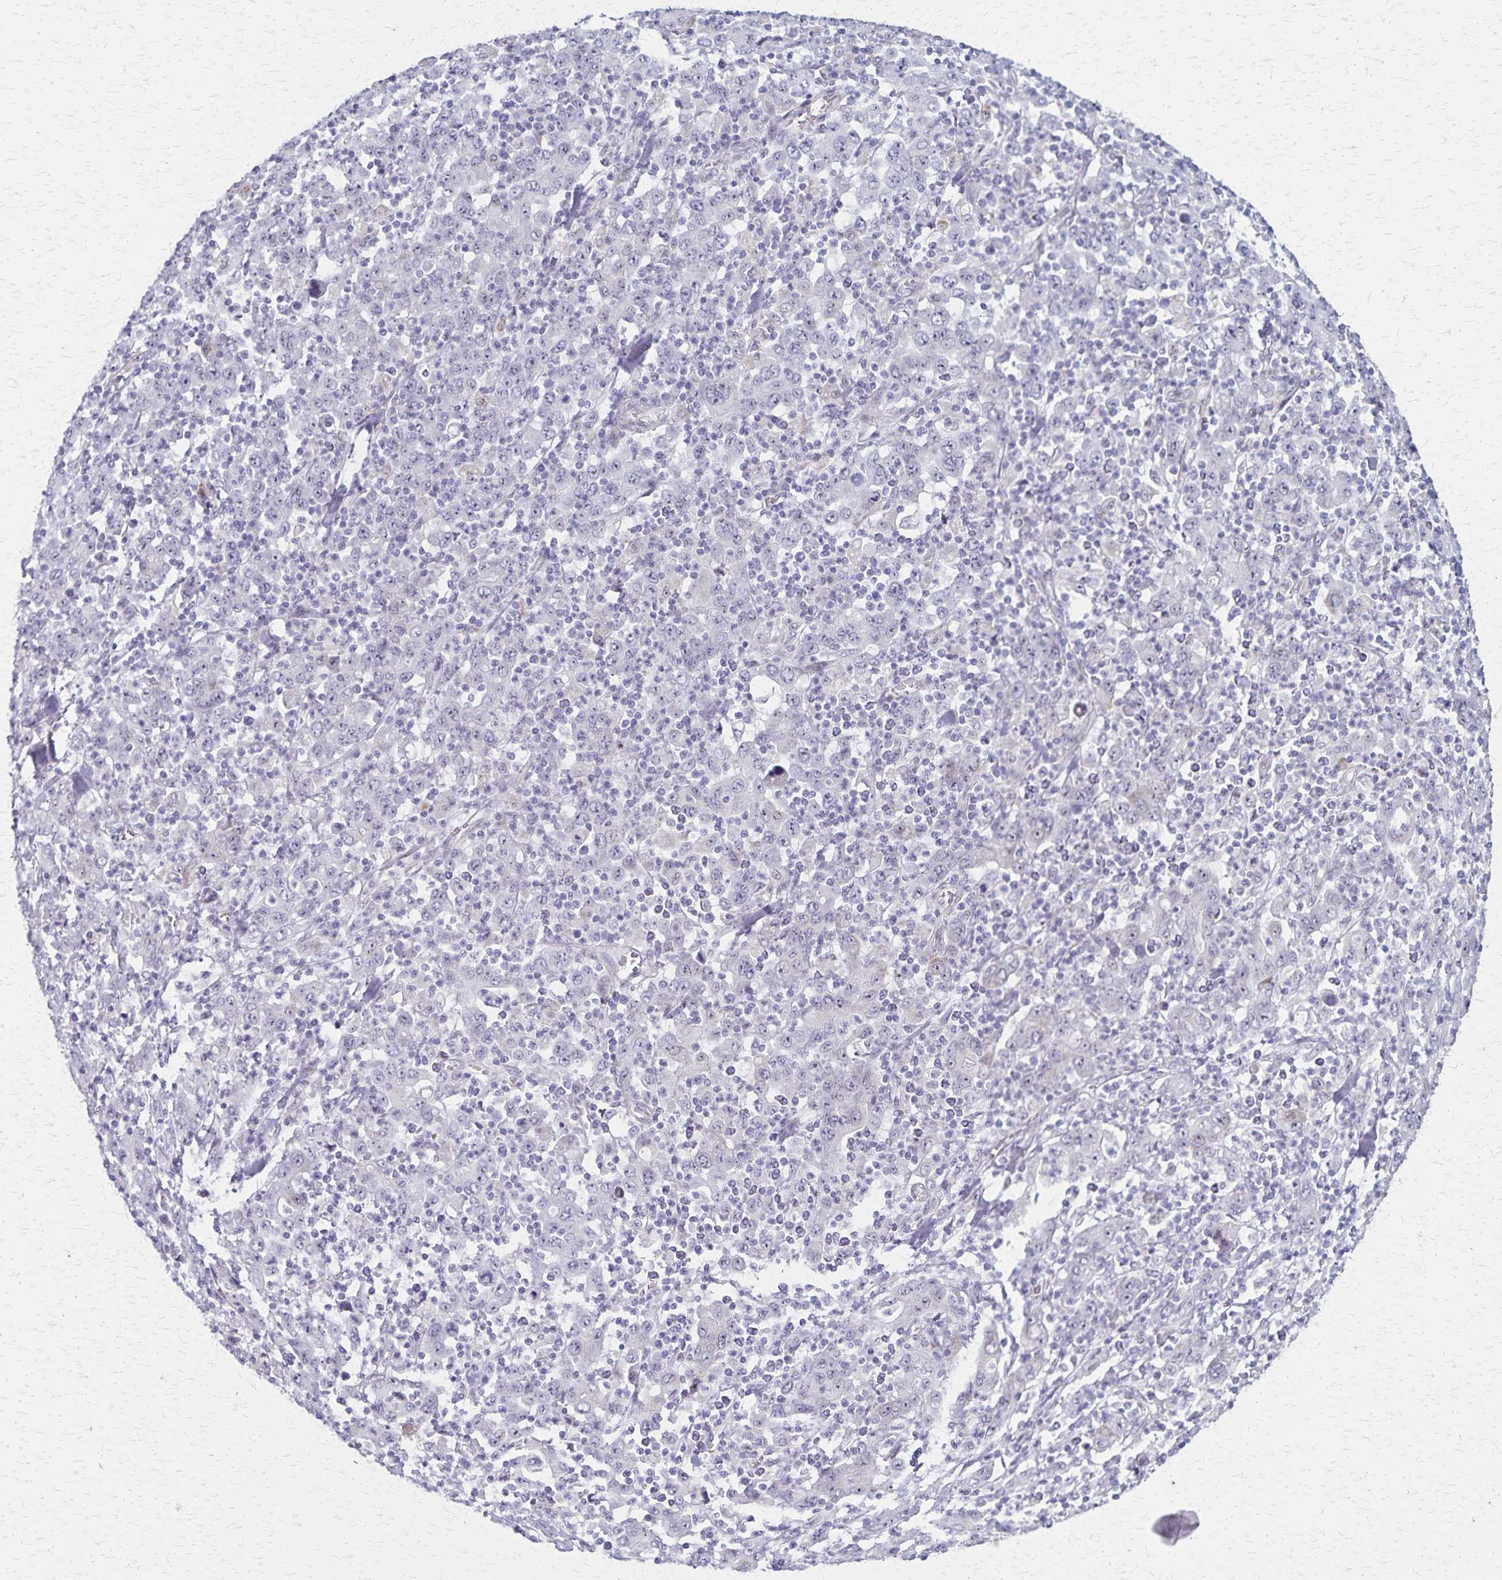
{"staining": {"intensity": "negative", "quantity": "none", "location": "none"}, "tissue": "stomach cancer", "cell_type": "Tumor cells", "image_type": "cancer", "snomed": [{"axis": "morphology", "description": "Adenocarcinoma, NOS"}, {"axis": "topography", "description": "Stomach, upper"}], "caption": "Adenocarcinoma (stomach) was stained to show a protein in brown. There is no significant positivity in tumor cells.", "gene": "DLK2", "patient": {"sex": "male", "age": 69}}